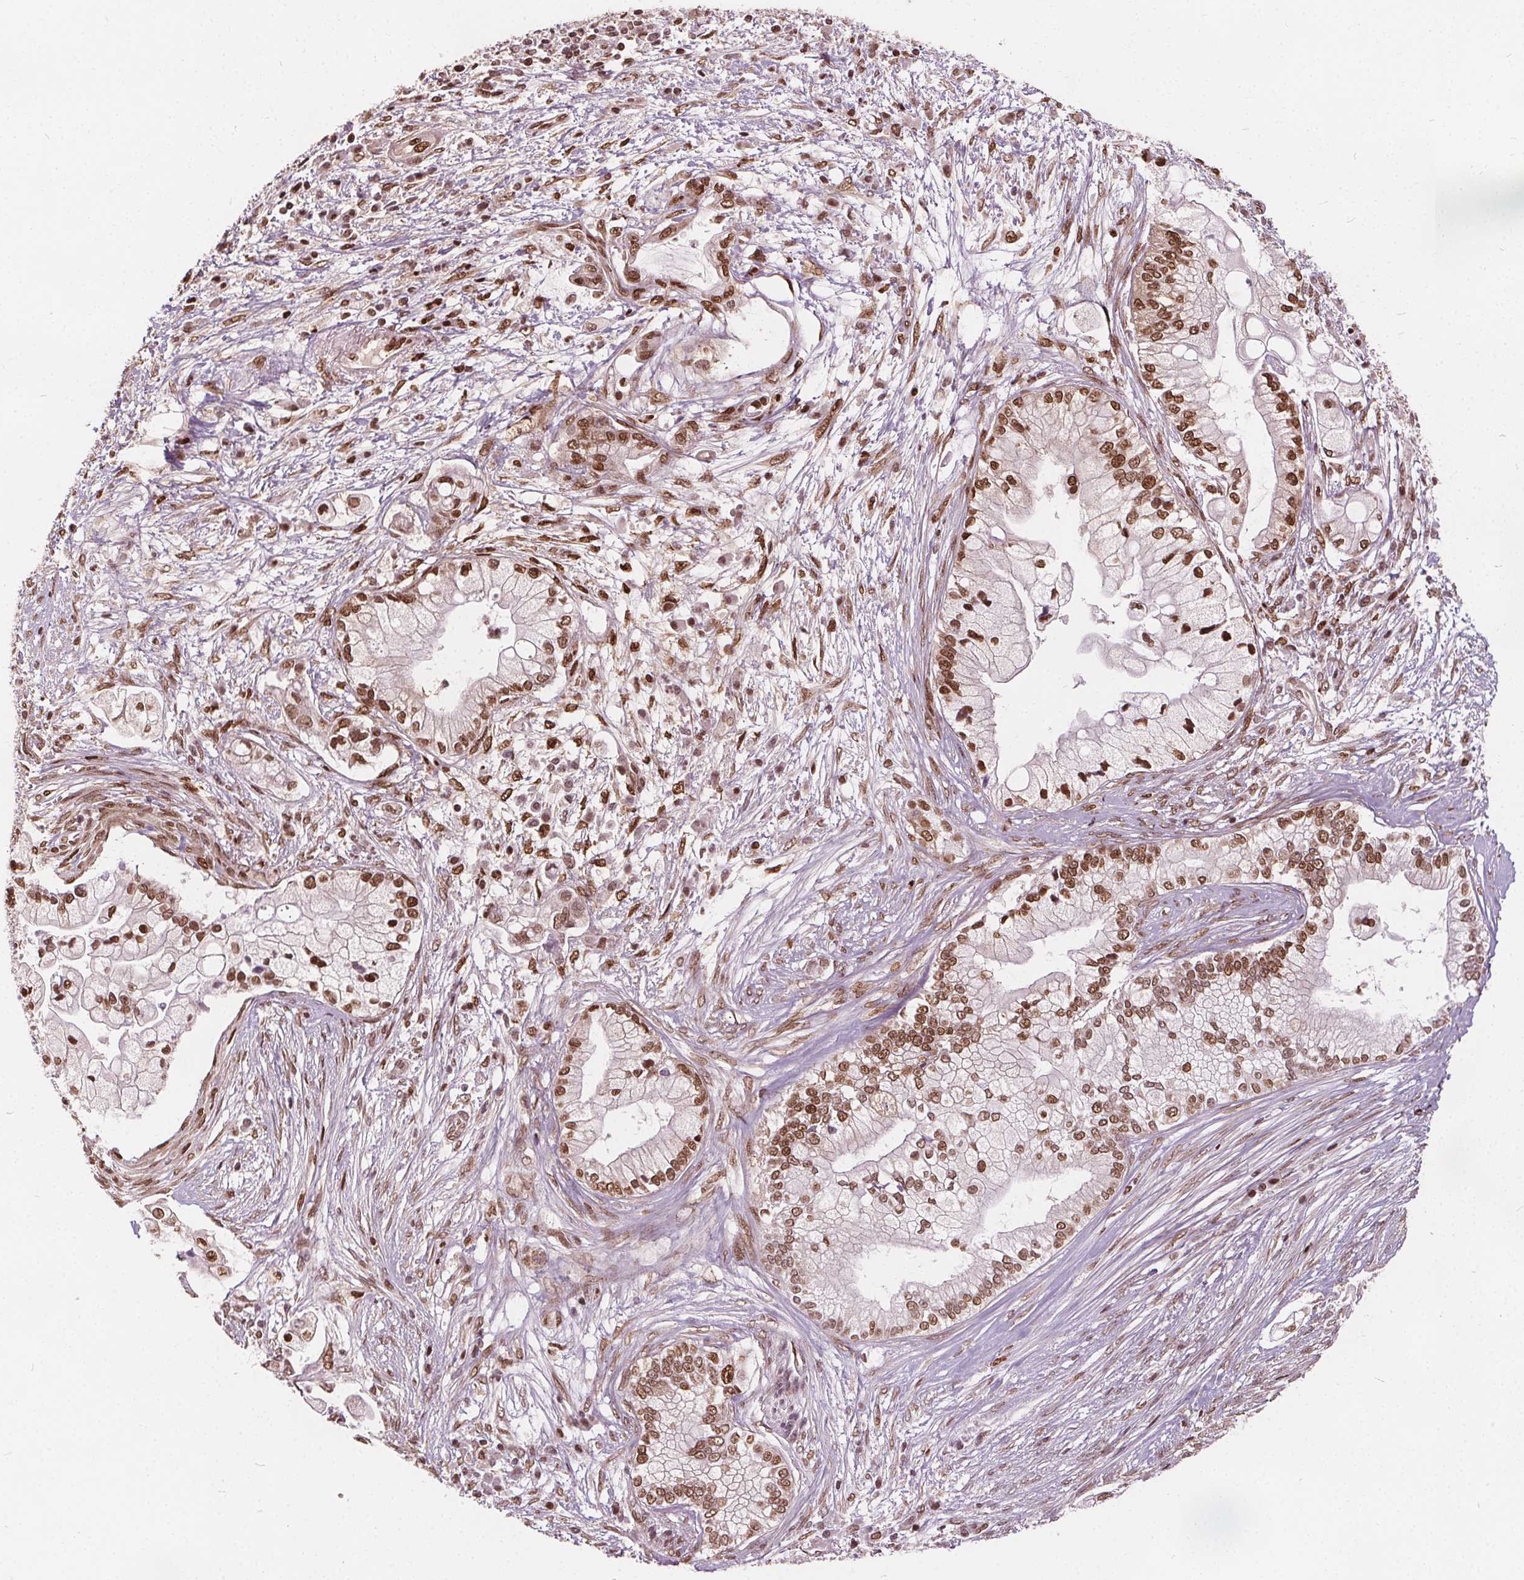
{"staining": {"intensity": "moderate", "quantity": ">75%", "location": "nuclear"}, "tissue": "pancreatic cancer", "cell_type": "Tumor cells", "image_type": "cancer", "snomed": [{"axis": "morphology", "description": "Adenocarcinoma, NOS"}, {"axis": "topography", "description": "Pancreas"}], "caption": "This image reveals immunohistochemistry (IHC) staining of adenocarcinoma (pancreatic), with medium moderate nuclear staining in approximately >75% of tumor cells.", "gene": "ISLR2", "patient": {"sex": "female", "age": 69}}